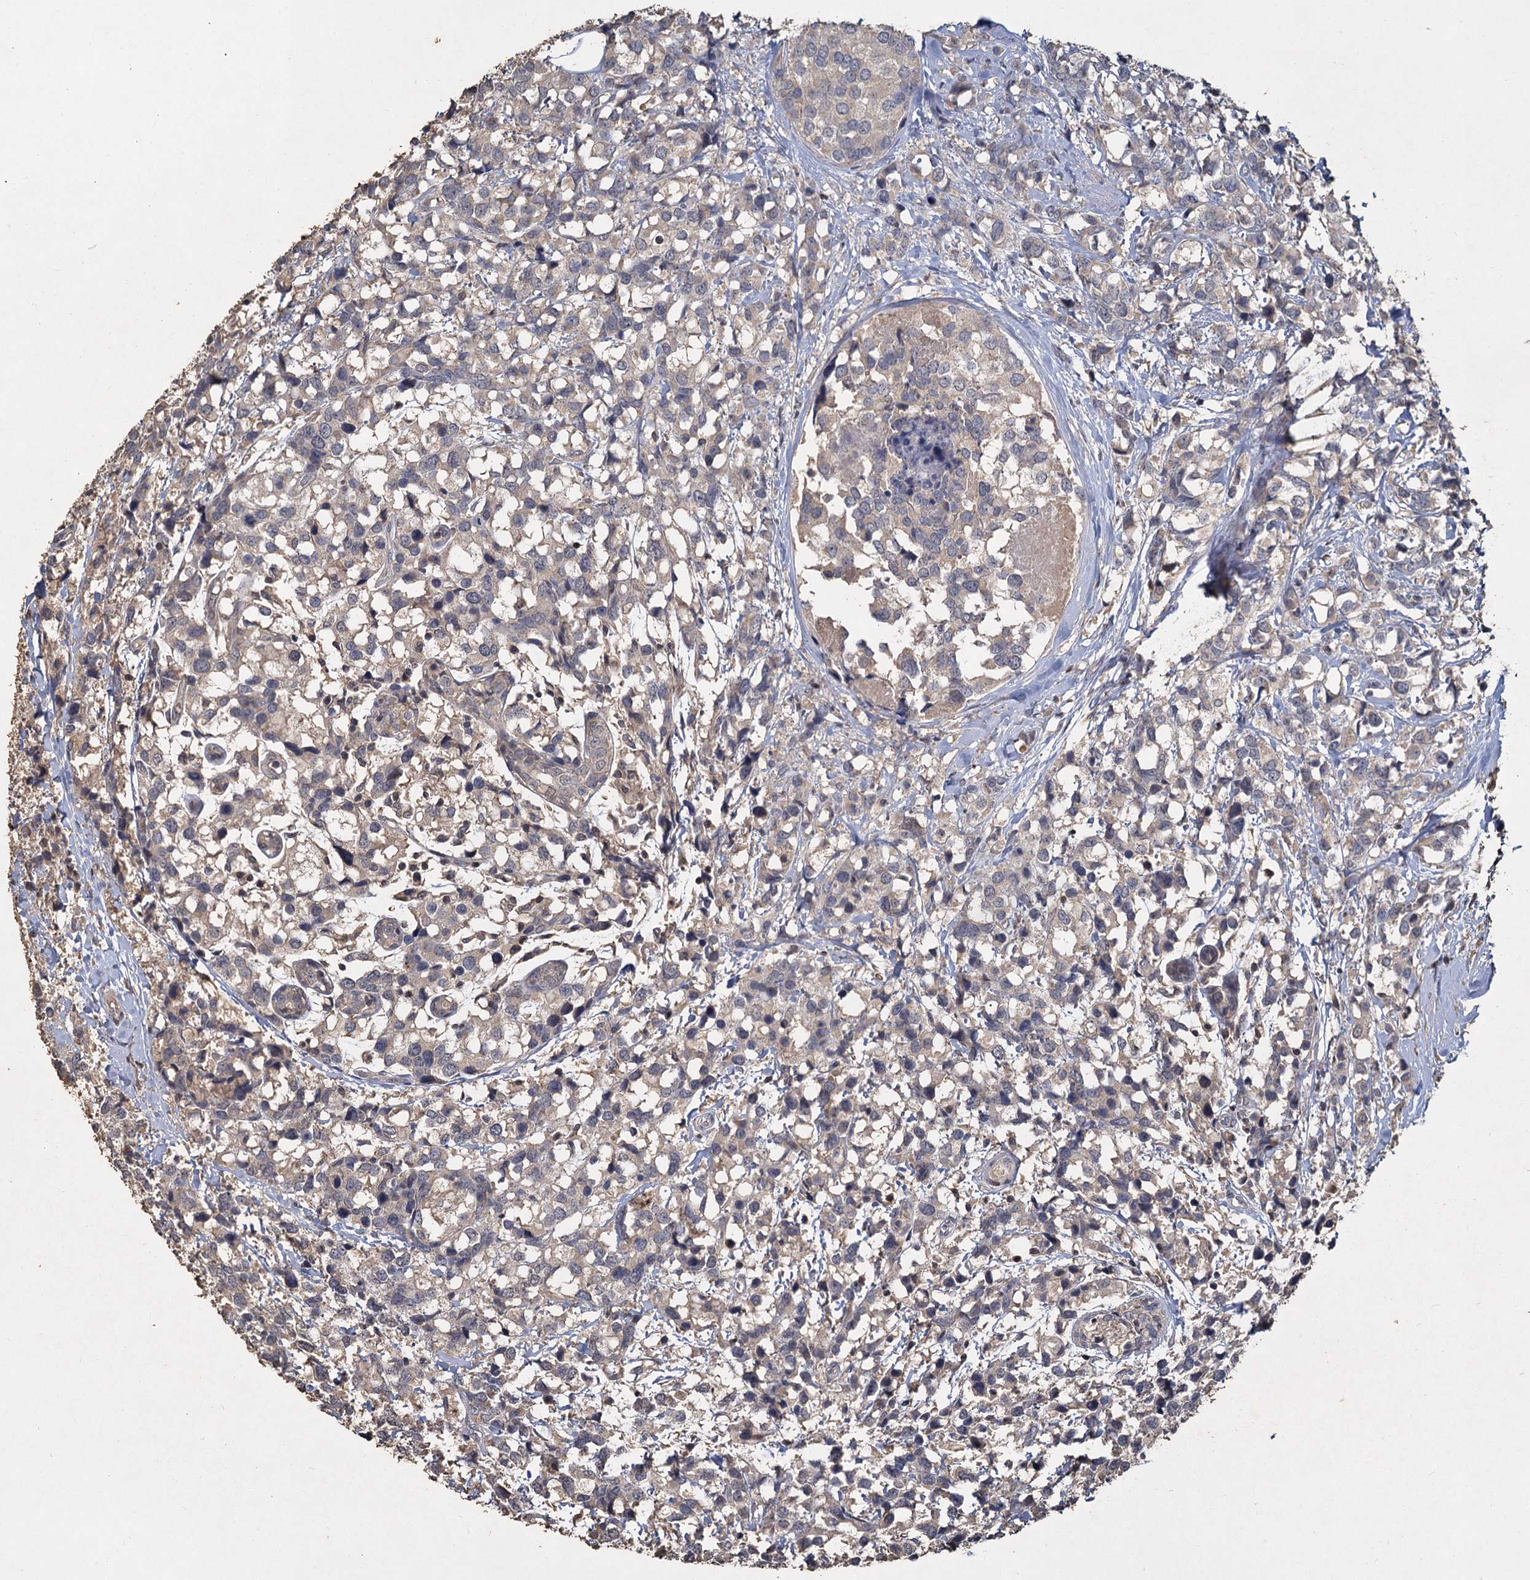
{"staining": {"intensity": "negative", "quantity": "none", "location": "none"}, "tissue": "breast cancer", "cell_type": "Tumor cells", "image_type": "cancer", "snomed": [{"axis": "morphology", "description": "Lobular carcinoma"}, {"axis": "topography", "description": "Breast"}], "caption": "This photomicrograph is of breast lobular carcinoma stained with immunohistochemistry (IHC) to label a protein in brown with the nuclei are counter-stained blue. There is no expression in tumor cells. Brightfield microscopy of immunohistochemistry stained with DAB (3,3'-diaminobenzidine) (brown) and hematoxylin (blue), captured at high magnification.", "gene": "CCDC61", "patient": {"sex": "female", "age": 59}}